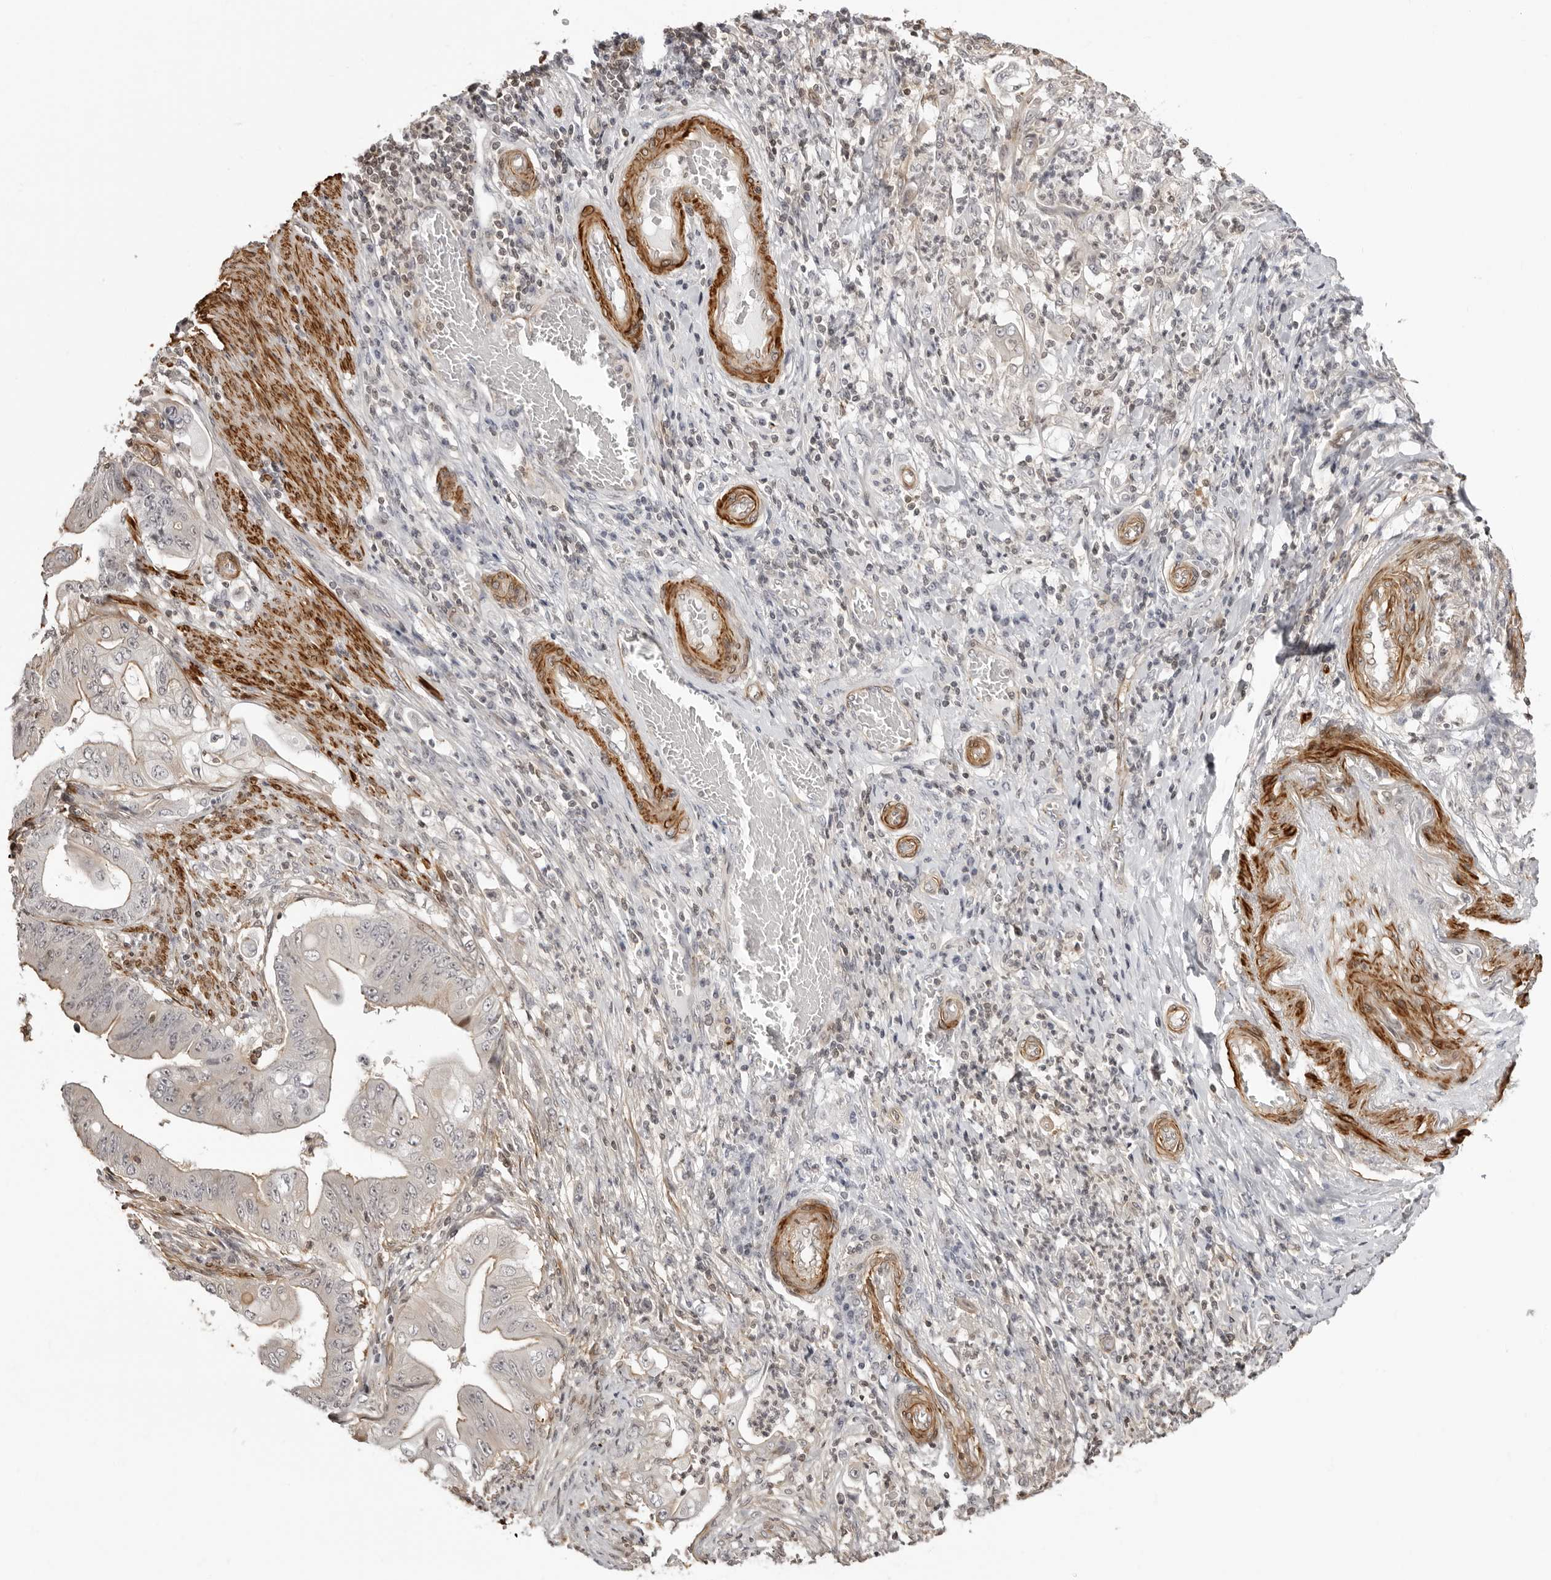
{"staining": {"intensity": "weak", "quantity": "25%-75%", "location": "cytoplasmic/membranous"}, "tissue": "stomach cancer", "cell_type": "Tumor cells", "image_type": "cancer", "snomed": [{"axis": "morphology", "description": "Adenocarcinoma, NOS"}, {"axis": "topography", "description": "Stomach"}], "caption": "Adenocarcinoma (stomach) tissue displays weak cytoplasmic/membranous staining in about 25%-75% of tumor cells, visualized by immunohistochemistry.", "gene": "UNK", "patient": {"sex": "female", "age": 73}}